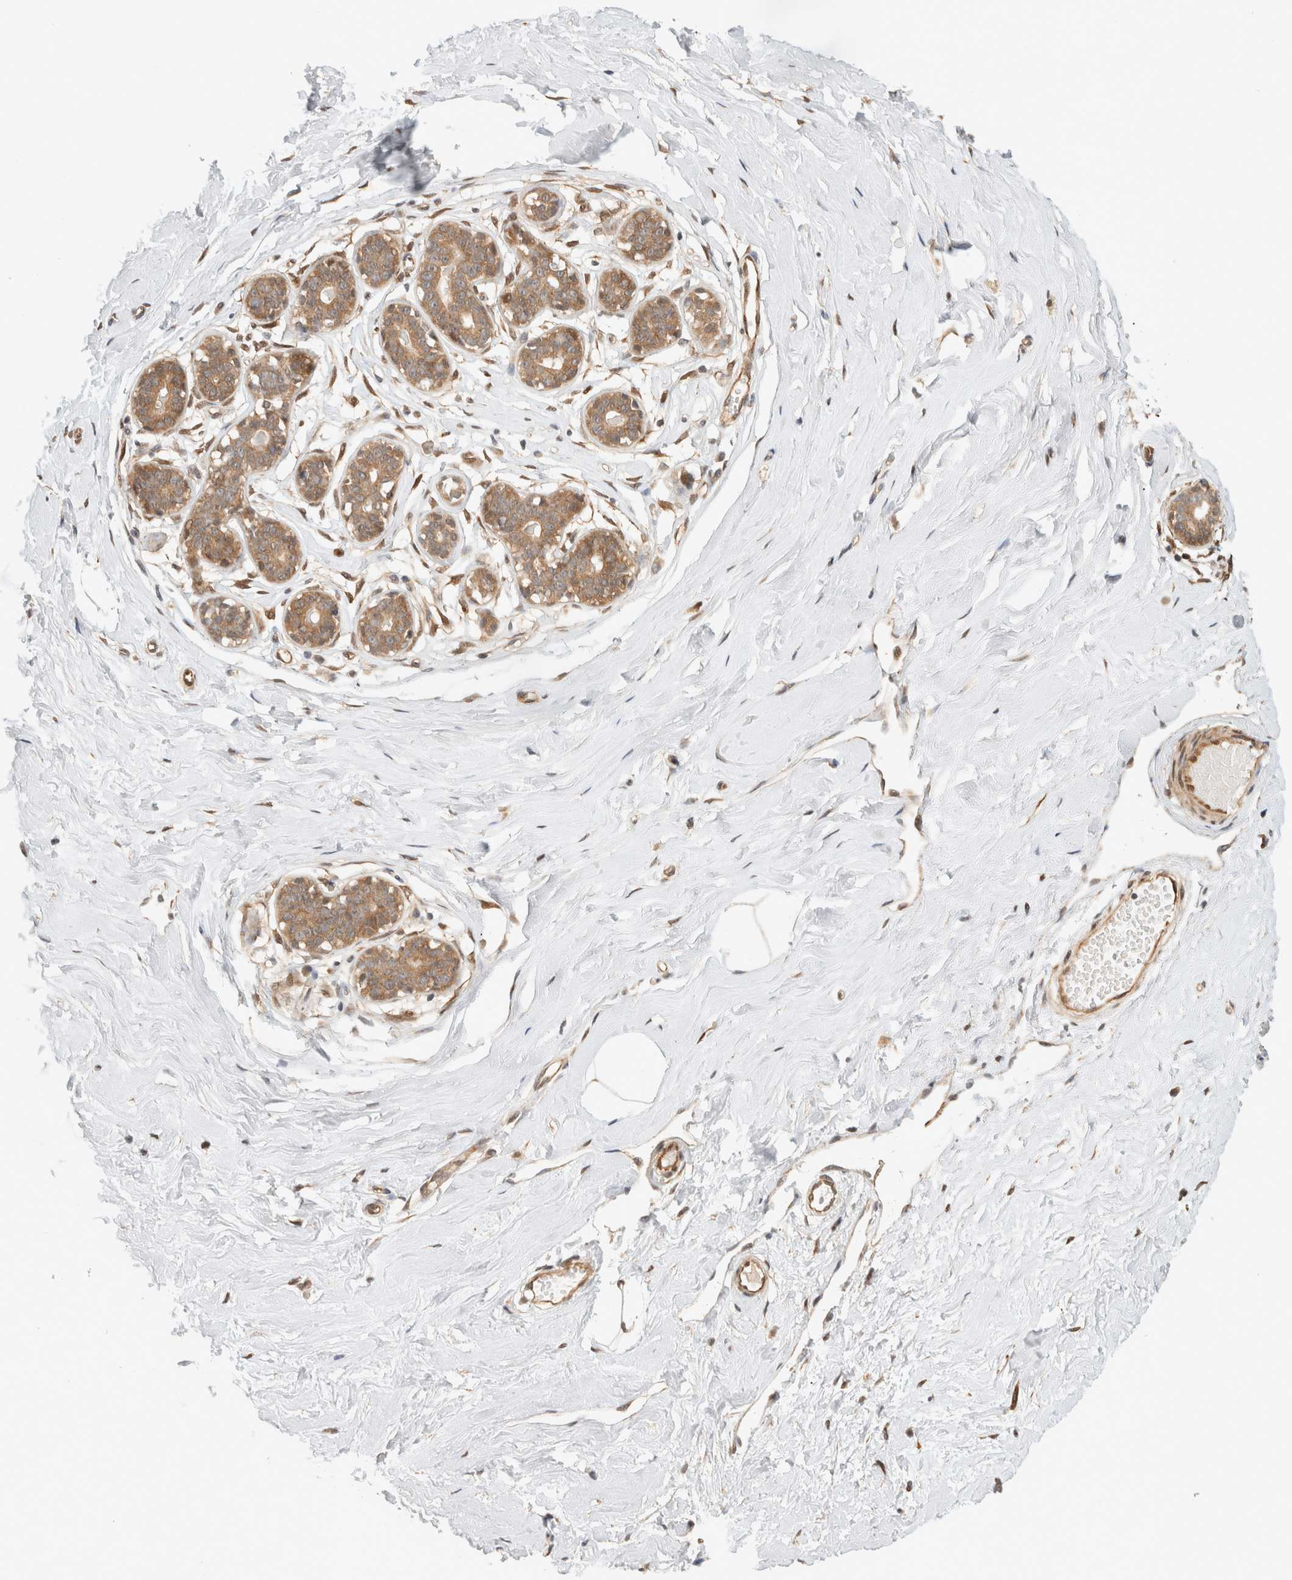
{"staining": {"intensity": "moderate", "quantity": ">75%", "location": "cytoplasmic/membranous"}, "tissue": "breast", "cell_type": "Adipocytes", "image_type": "normal", "snomed": [{"axis": "morphology", "description": "Normal tissue, NOS"}, {"axis": "topography", "description": "Breast"}], "caption": "Protein positivity by IHC demonstrates moderate cytoplasmic/membranous expression in about >75% of adipocytes in normal breast.", "gene": "OTUD6B", "patient": {"sex": "female", "age": 23}}